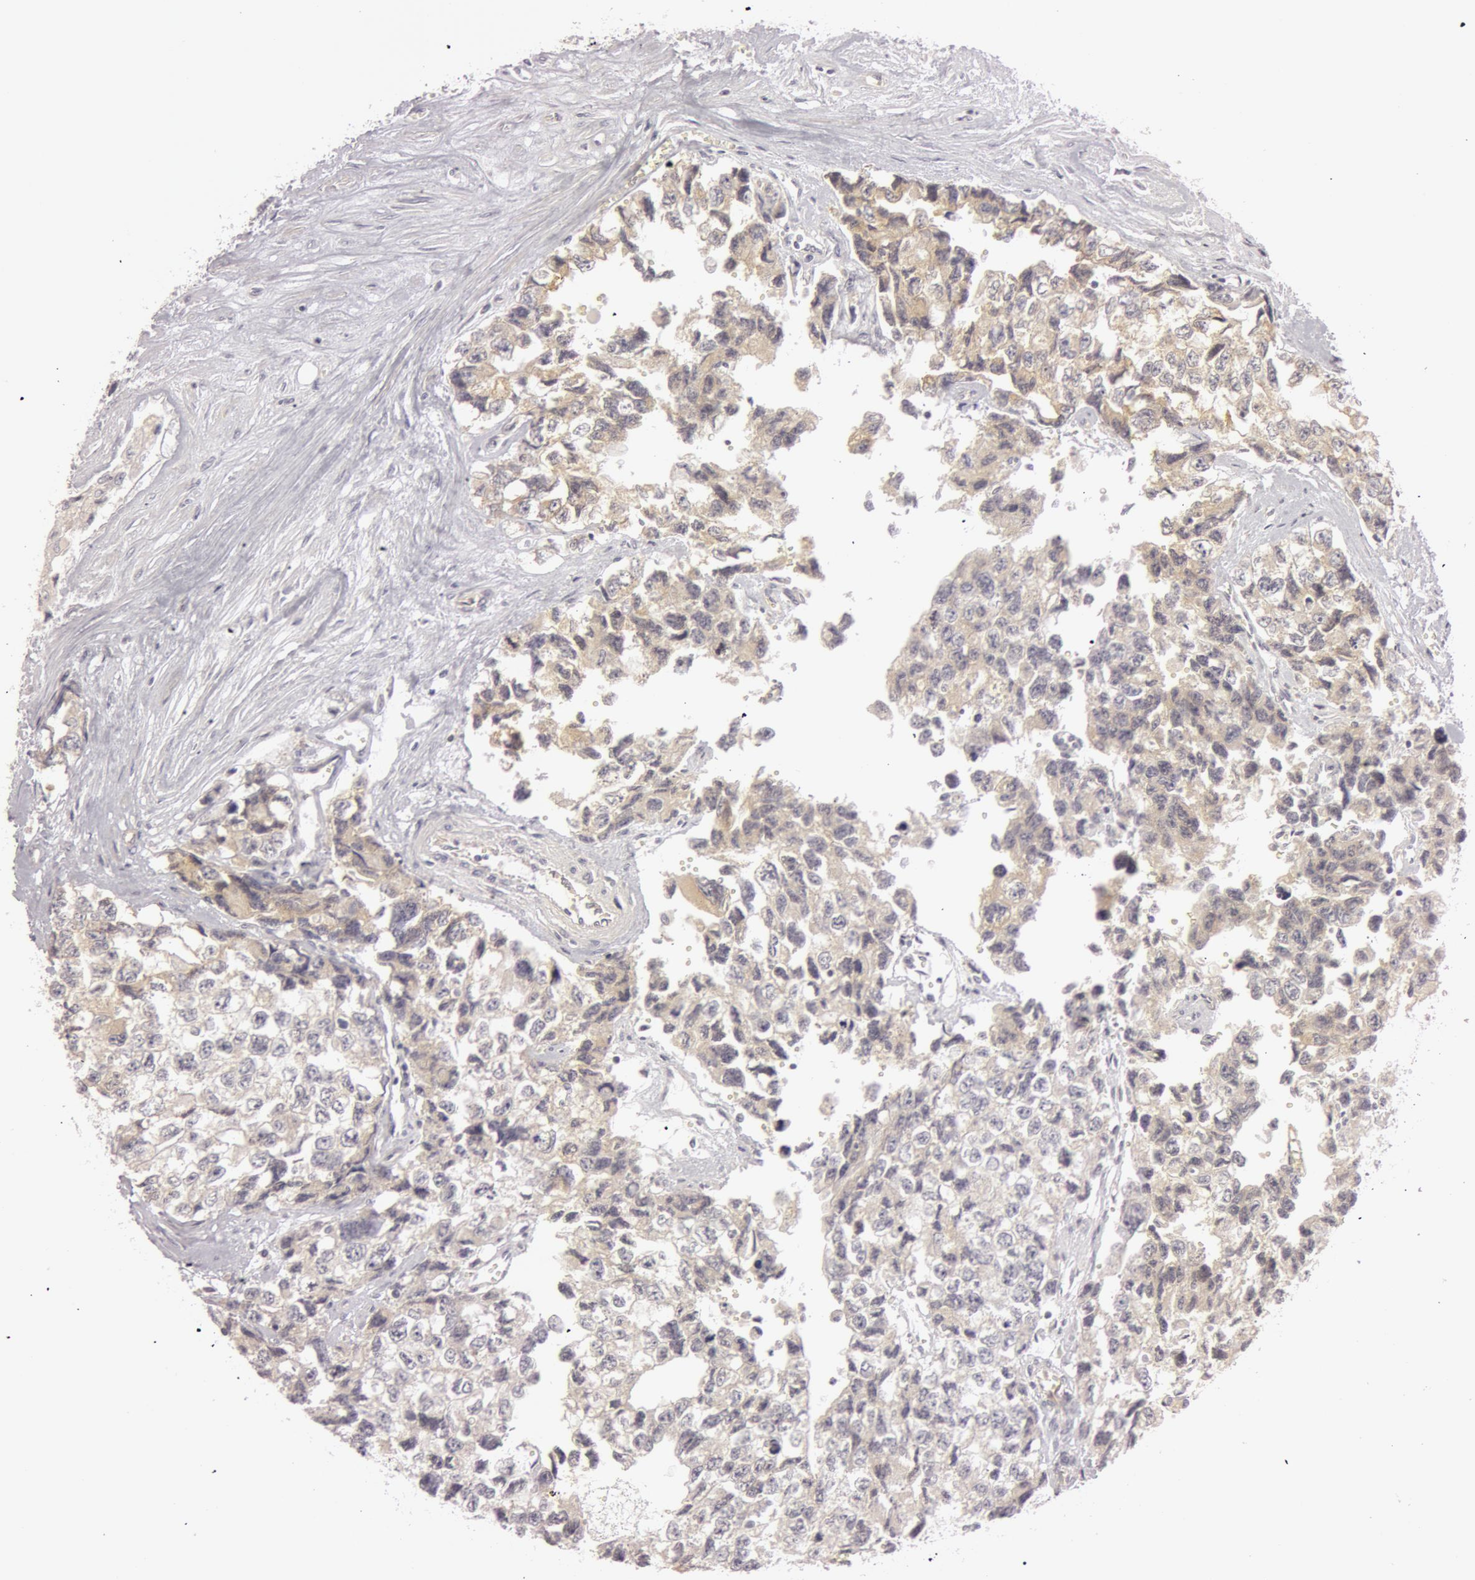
{"staining": {"intensity": "weak", "quantity": "25%-75%", "location": "cytoplasmic/membranous"}, "tissue": "testis cancer", "cell_type": "Tumor cells", "image_type": "cancer", "snomed": [{"axis": "morphology", "description": "Carcinoma, Embryonal, NOS"}, {"axis": "topography", "description": "Testis"}], "caption": "A high-resolution micrograph shows immunohistochemistry staining of testis cancer (embryonal carcinoma), which reveals weak cytoplasmic/membranous staining in approximately 25%-75% of tumor cells.", "gene": "RALGAPA1", "patient": {"sex": "male", "age": 31}}